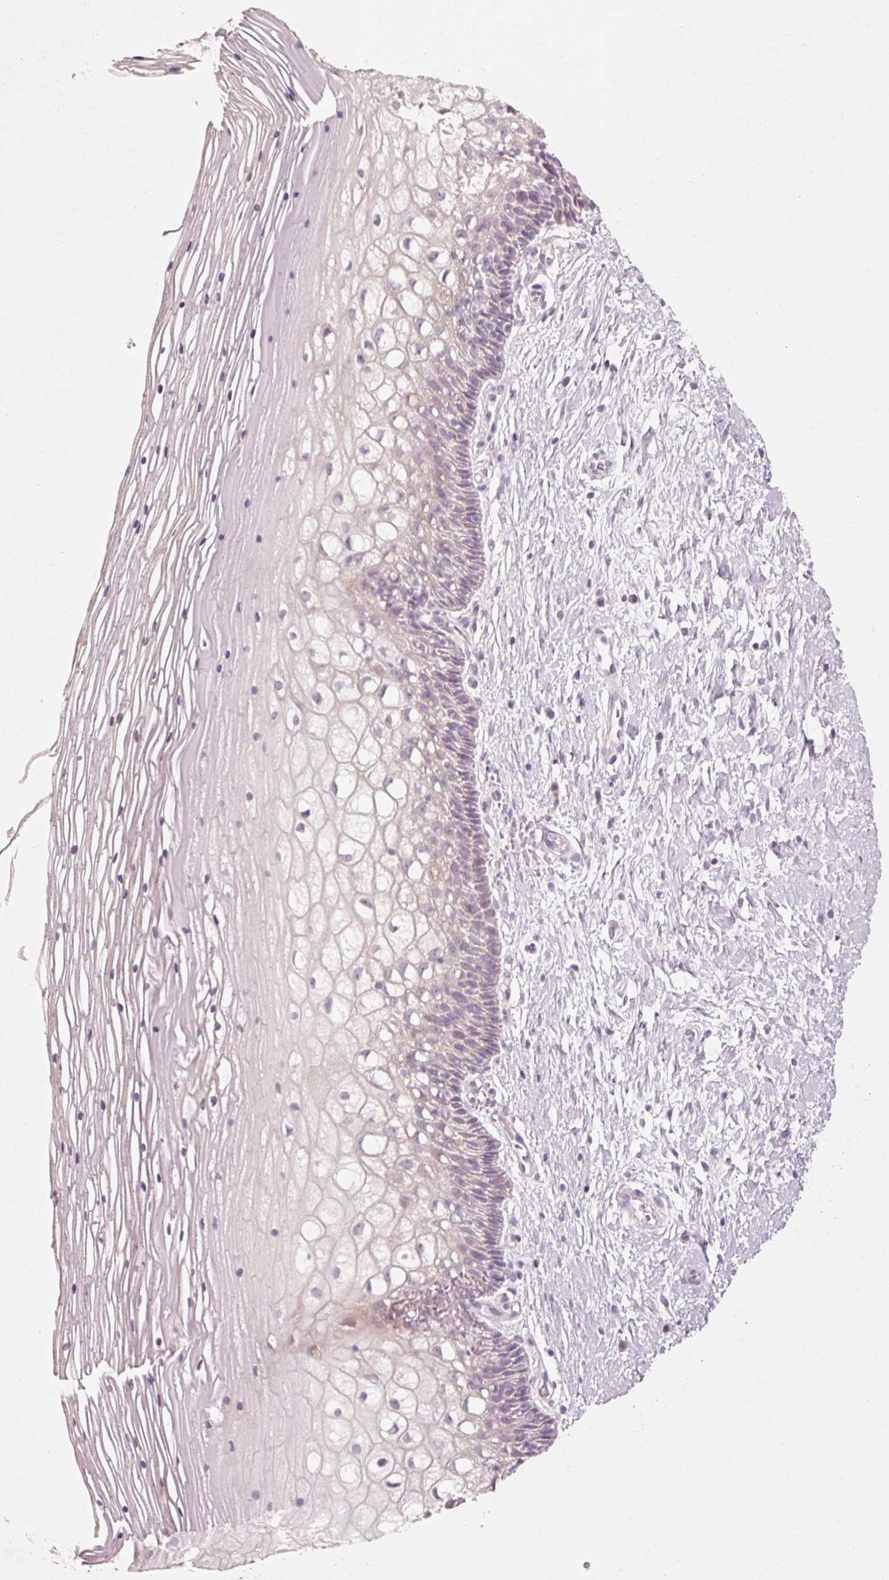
{"staining": {"intensity": "strong", "quantity": ">75%", "location": "cytoplasmic/membranous"}, "tissue": "cervix", "cell_type": "Glandular cells", "image_type": "normal", "snomed": [{"axis": "morphology", "description": "Normal tissue, NOS"}, {"axis": "topography", "description": "Cervix"}], "caption": "A high amount of strong cytoplasmic/membranous staining is appreciated in about >75% of glandular cells in normal cervix.", "gene": "TRIM73", "patient": {"sex": "female", "age": 36}}